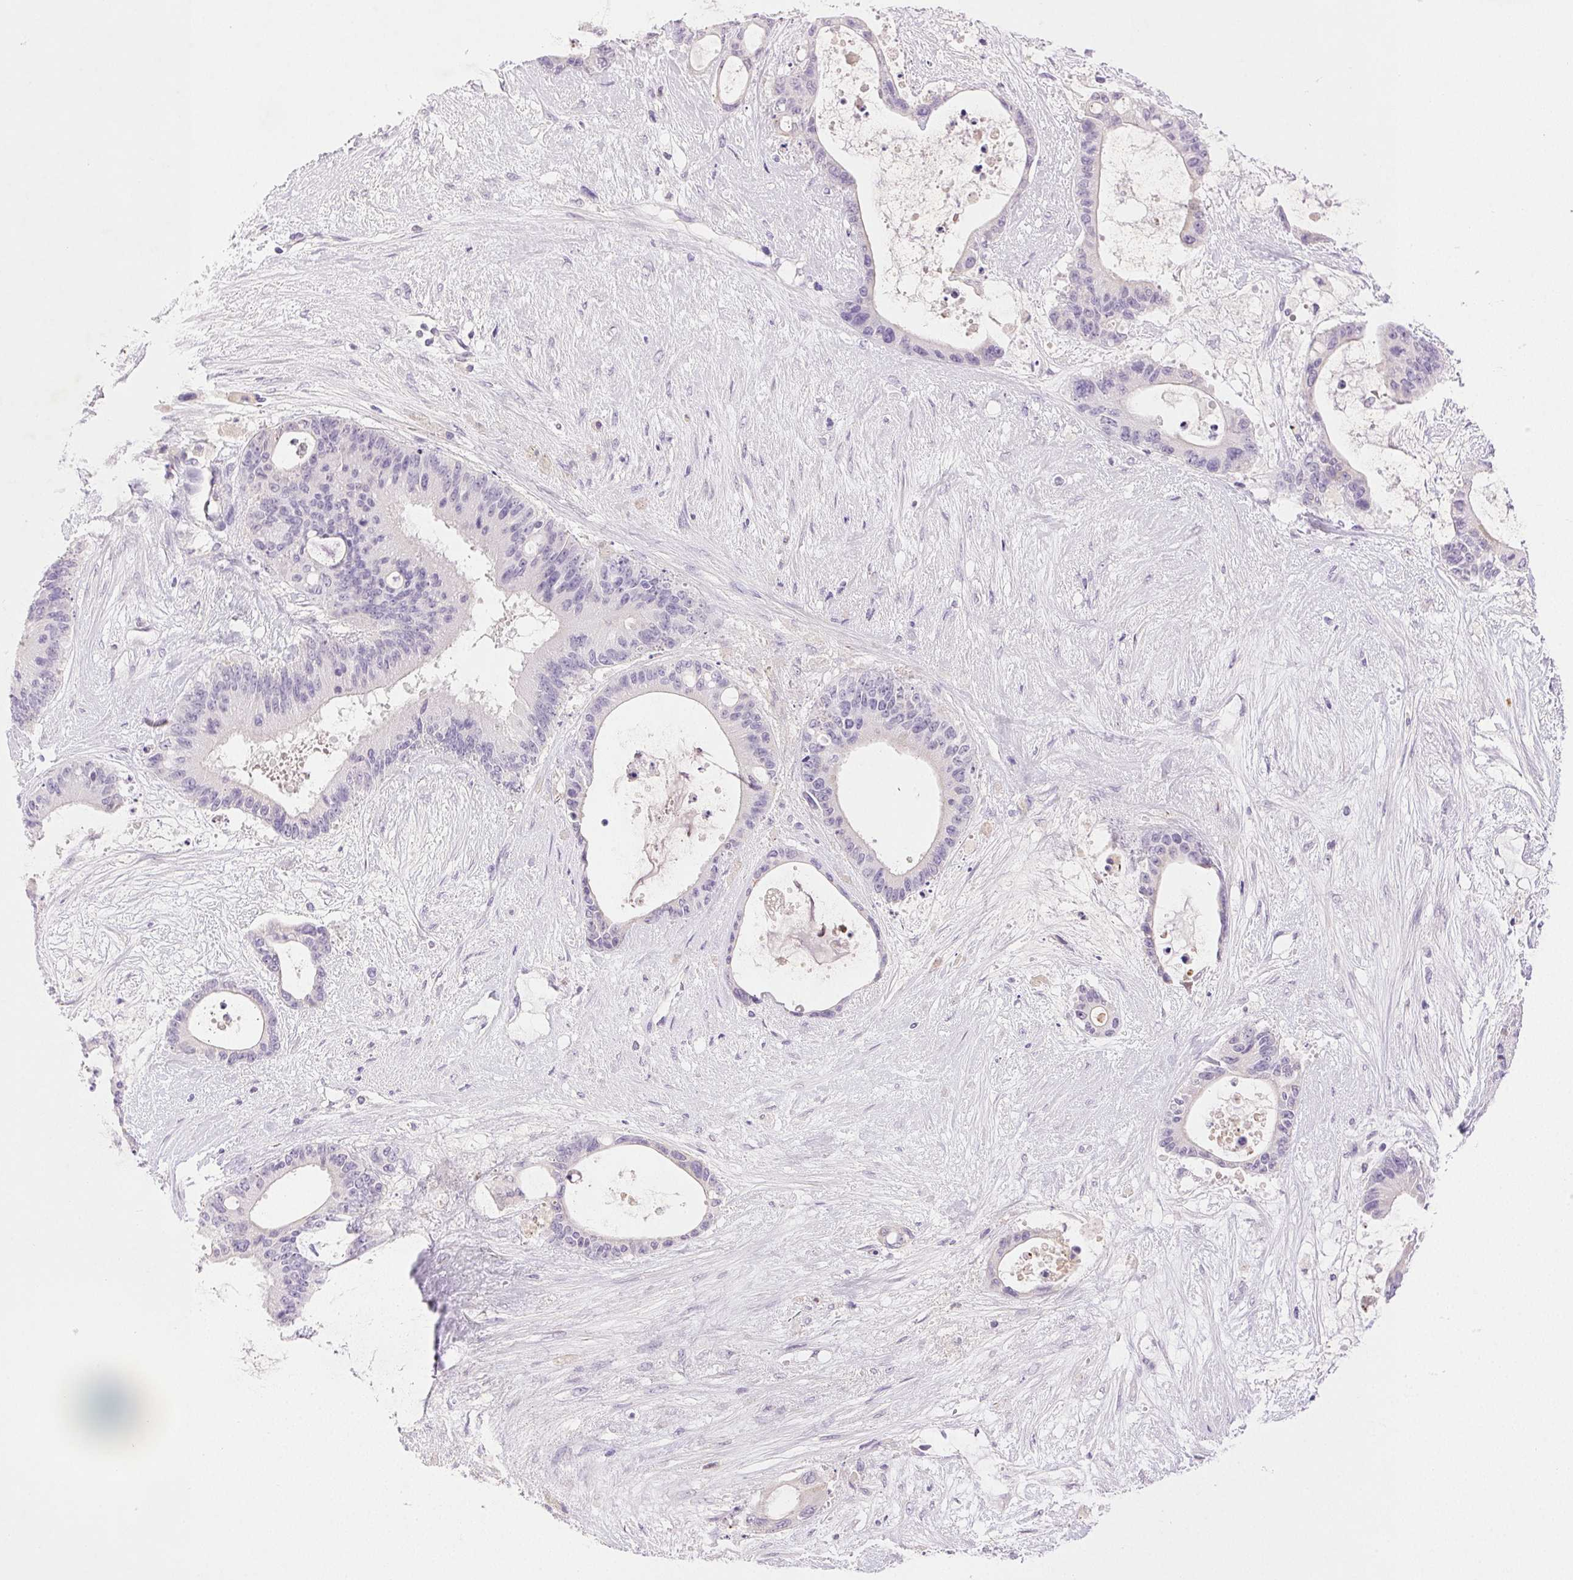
{"staining": {"intensity": "negative", "quantity": "none", "location": "none"}, "tissue": "liver cancer", "cell_type": "Tumor cells", "image_type": "cancer", "snomed": [{"axis": "morphology", "description": "Normal tissue, NOS"}, {"axis": "morphology", "description": "Cholangiocarcinoma"}, {"axis": "topography", "description": "Liver"}, {"axis": "topography", "description": "Peripheral nerve tissue"}], "caption": "Immunohistochemistry (IHC) histopathology image of neoplastic tissue: human liver cancer stained with DAB (3,3'-diaminobenzidine) reveals no significant protein positivity in tumor cells.", "gene": "EMX2", "patient": {"sex": "female", "age": 73}}